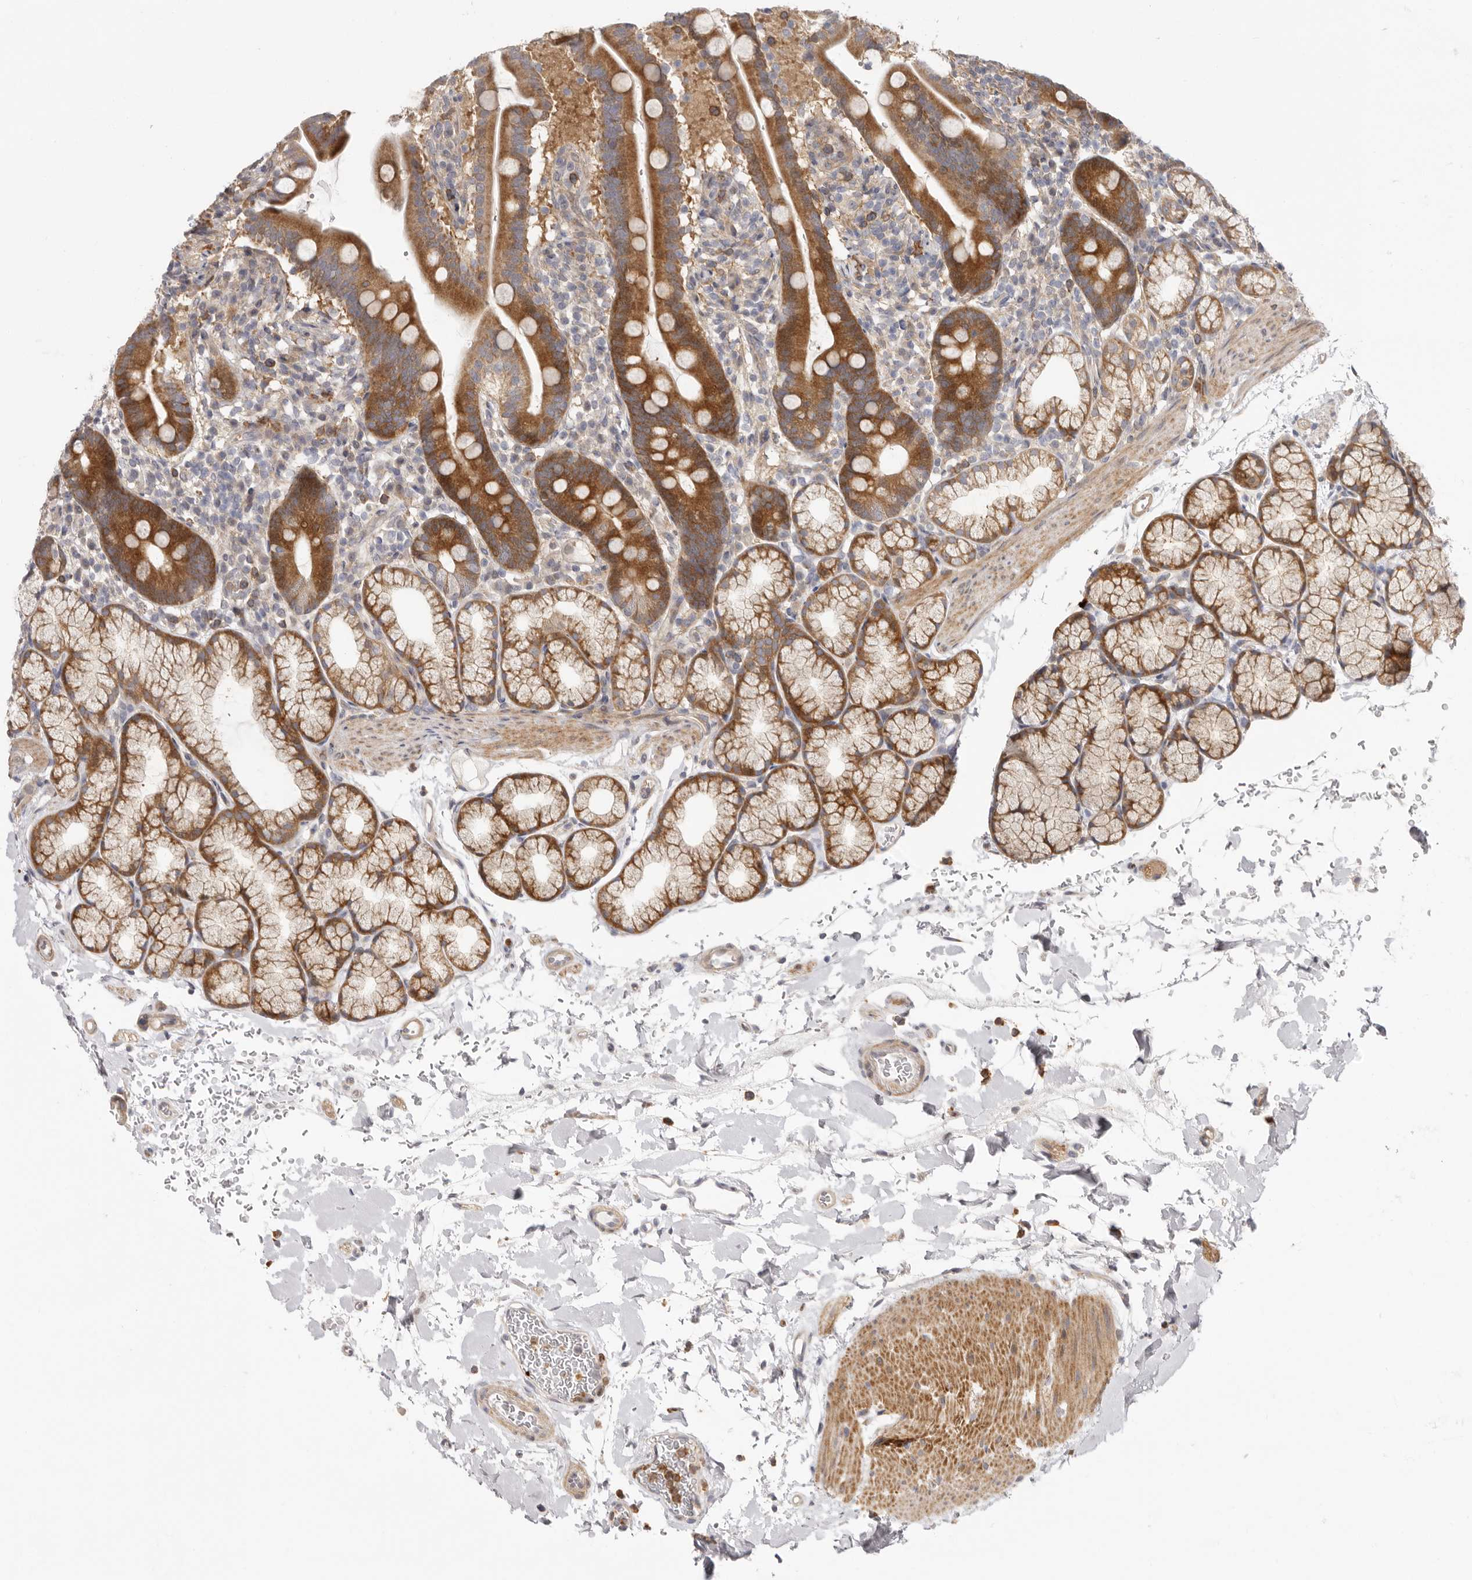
{"staining": {"intensity": "strong", "quantity": ">75%", "location": "cytoplasmic/membranous"}, "tissue": "duodenum", "cell_type": "Glandular cells", "image_type": "normal", "snomed": [{"axis": "morphology", "description": "Normal tissue, NOS"}, {"axis": "topography", "description": "Duodenum"}], "caption": "Duodenum stained with immunohistochemistry reveals strong cytoplasmic/membranous positivity in approximately >75% of glandular cells.", "gene": "MSRB2", "patient": {"sex": "male", "age": 54}}